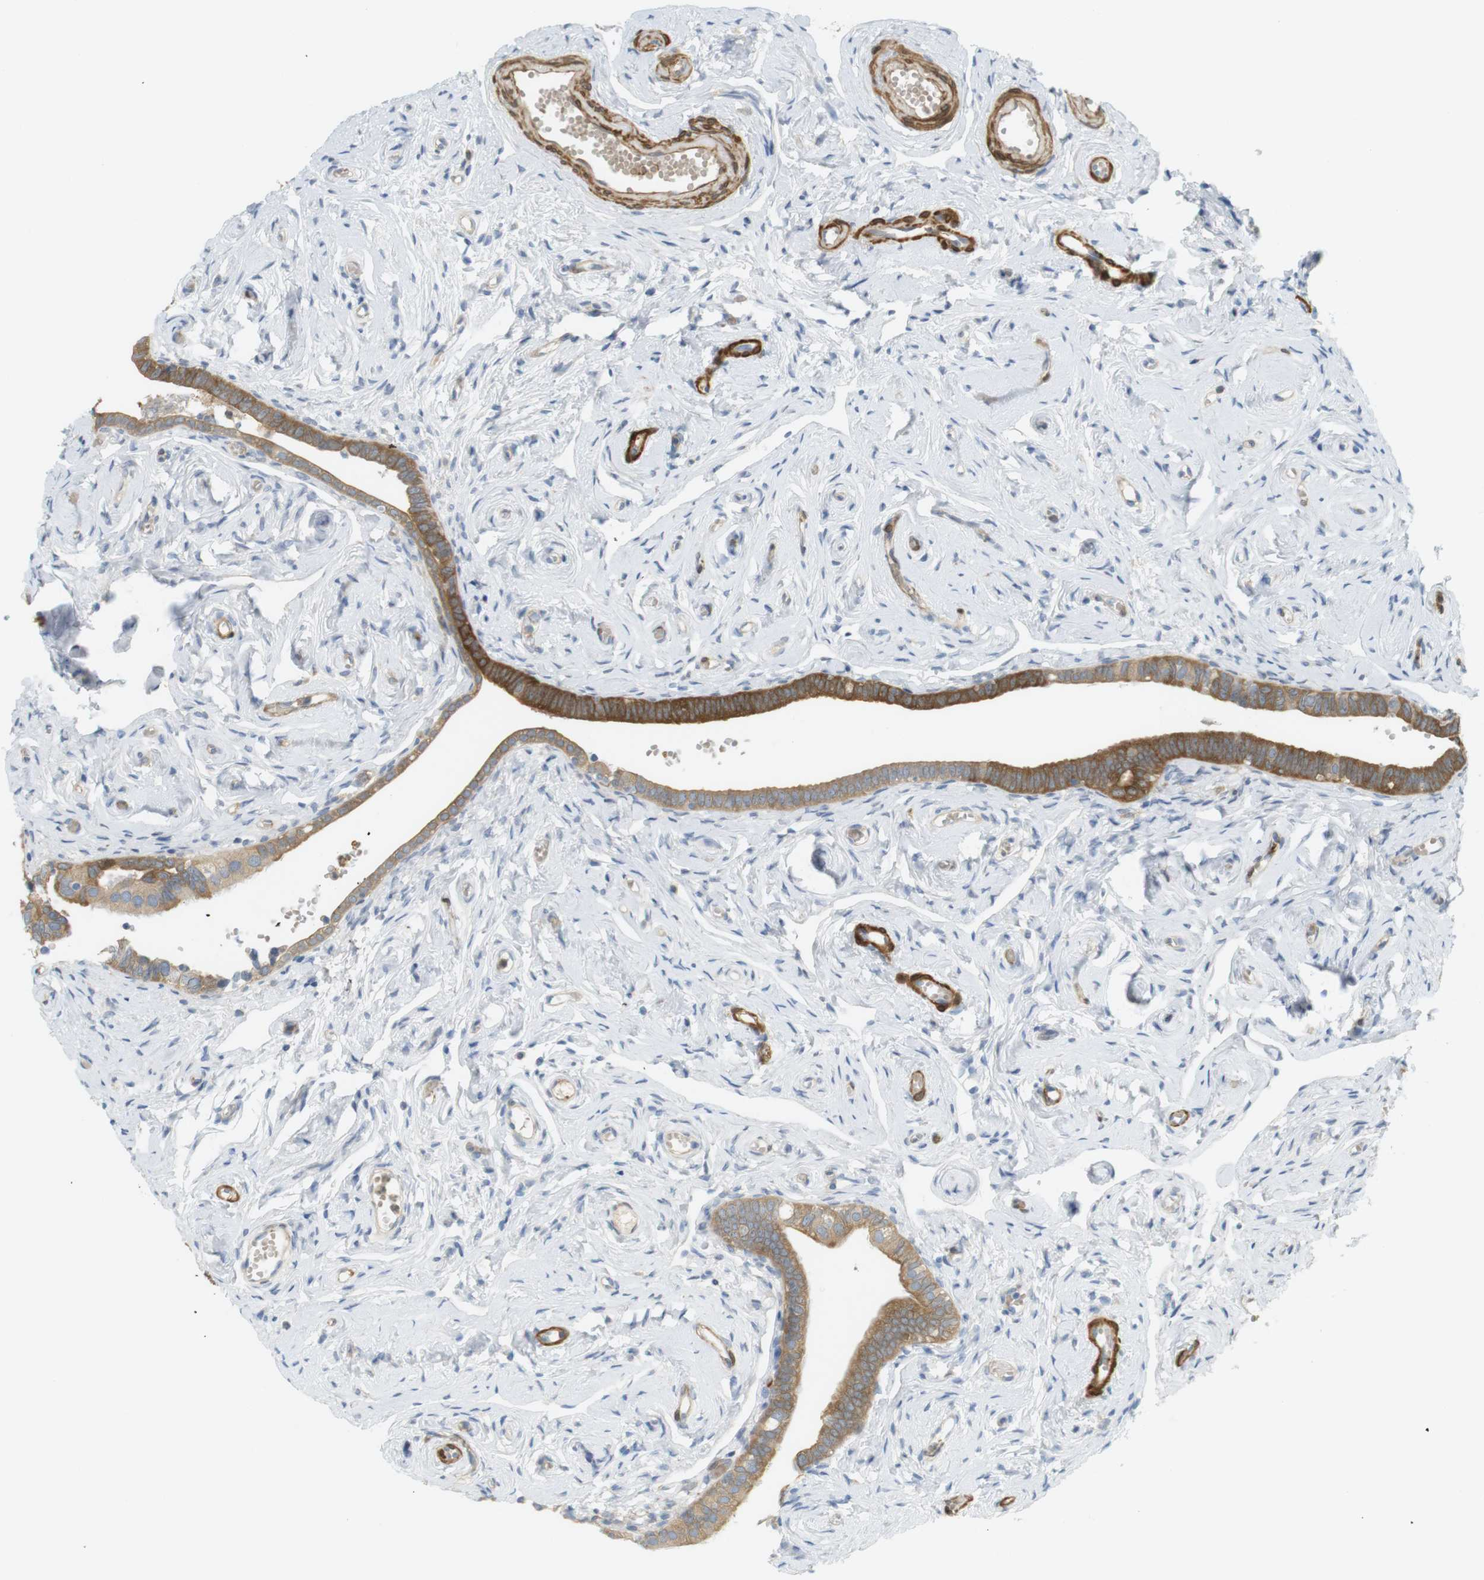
{"staining": {"intensity": "moderate", "quantity": "25%-75%", "location": "cytoplasmic/membranous"}, "tissue": "fallopian tube", "cell_type": "Glandular cells", "image_type": "normal", "snomed": [{"axis": "morphology", "description": "Normal tissue, NOS"}, {"axis": "topography", "description": "Fallopian tube"}], "caption": "This photomicrograph exhibits normal fallopian tube stained with IHC to label a protein in brown. The cytoplasmic/membranous of glandular cells show moderate positivity for the protein. Nuclei are counter-stained blue.", "gene": "PDE3A", "patient": {"sex": "female", "age": 71}}